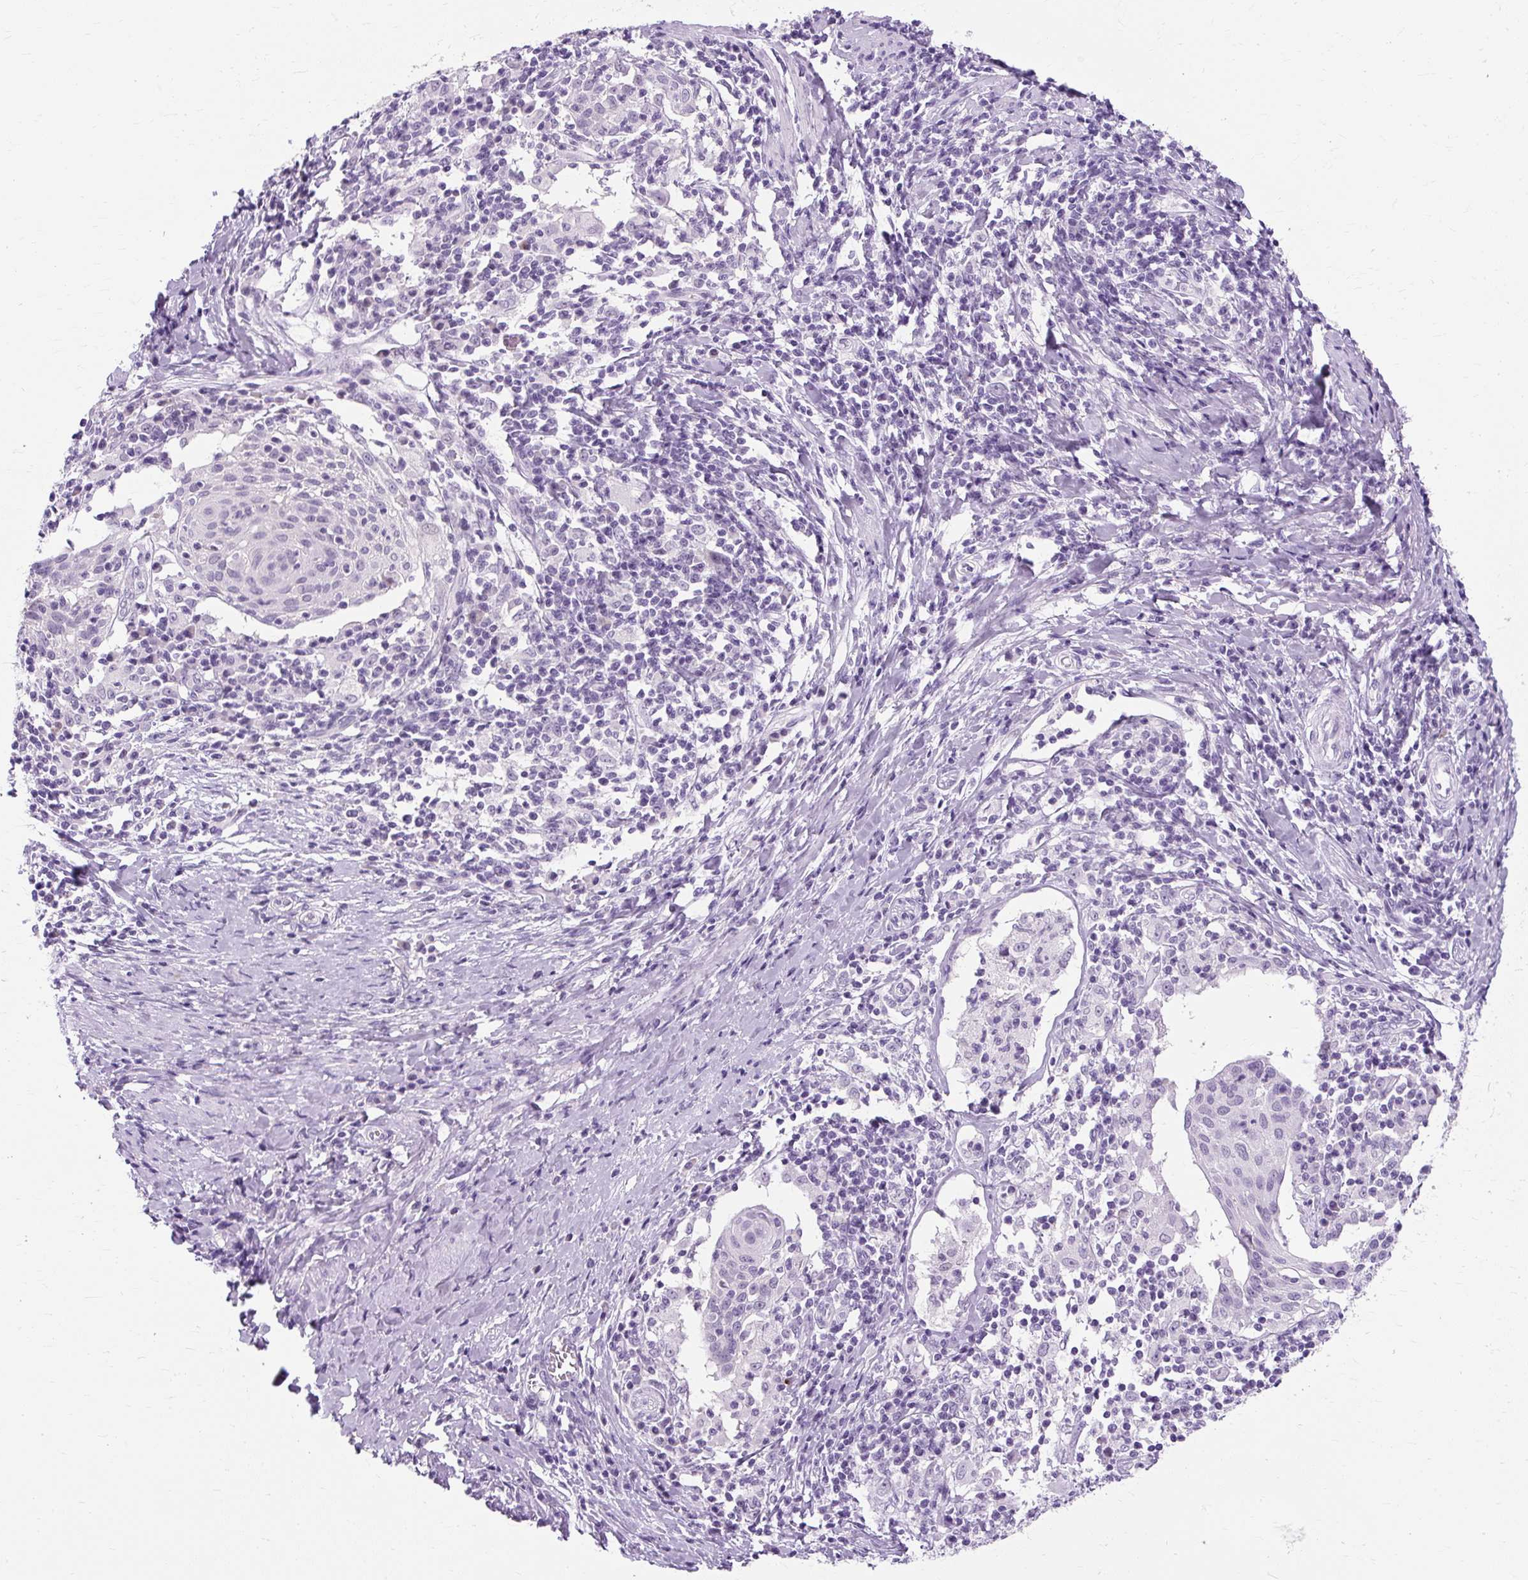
{"staining": {"intensity": "negative", "quantity": "none", "location": "none"}, "tissue": "cervical cancer", "cell_type": "Tumor cells", "image_type": "cancer", "snomed": [{"axis": "morphology", "description": "Squamous cell carcinoma, NOS"}, {"axis": "topography", "description": "Cervix"}], "caption": "The immunohistochemistry photomicrograph has no significant staining in tumor cells of cervical cancer (squamous cell carcinoma) tissue. Brightfield microscopy of IHC stained with DAB (brown) and hematoxylin (blue), captured at high magnification.", "gene": "RYBP", "patient": {"sex": "female", "age": 52}}